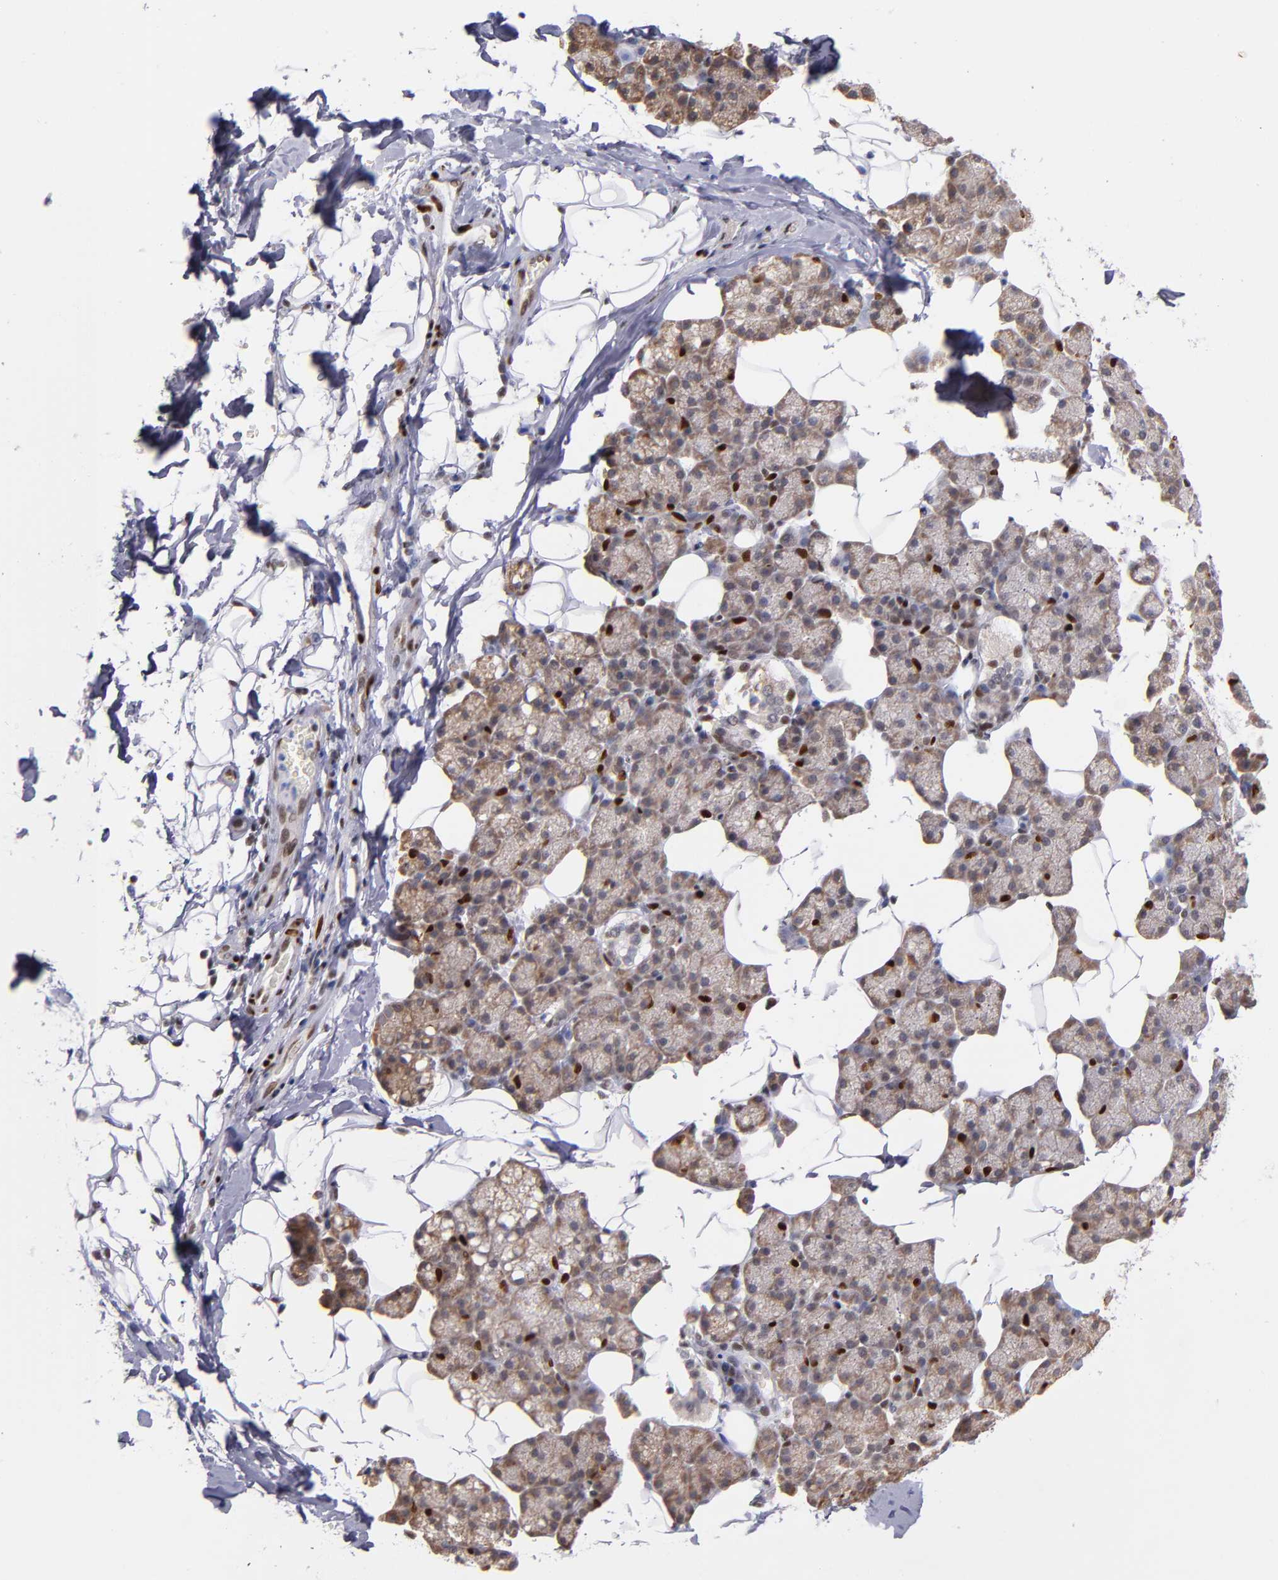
{"staining": {"intensity": "moderate", "quantity": "<25%", "location": "cytoplasmic/membranous,nuclear"}, "tissue": "salivary gland", "cell_type": "Glandular cells", "image_type": "normal", "snomed": [{"axis": "morphology", "description": "Normal tissue, NOS"}, {"axis": "topography", "description": "Lymph node"}, {"axis": "topography", "description": "Salivary gland"}], "caption": "Moderate cytoplasmic/membranous,nuclear staining is seen in about <25% of glandular cells in benign salivary gland. The protein of interest is stained brown, and the nuclei are stained in blue (DAB IHC with brightfield microscopy, high magnification).", "gene": "SRF", "patient": {"sex": "male", "age": 8}}